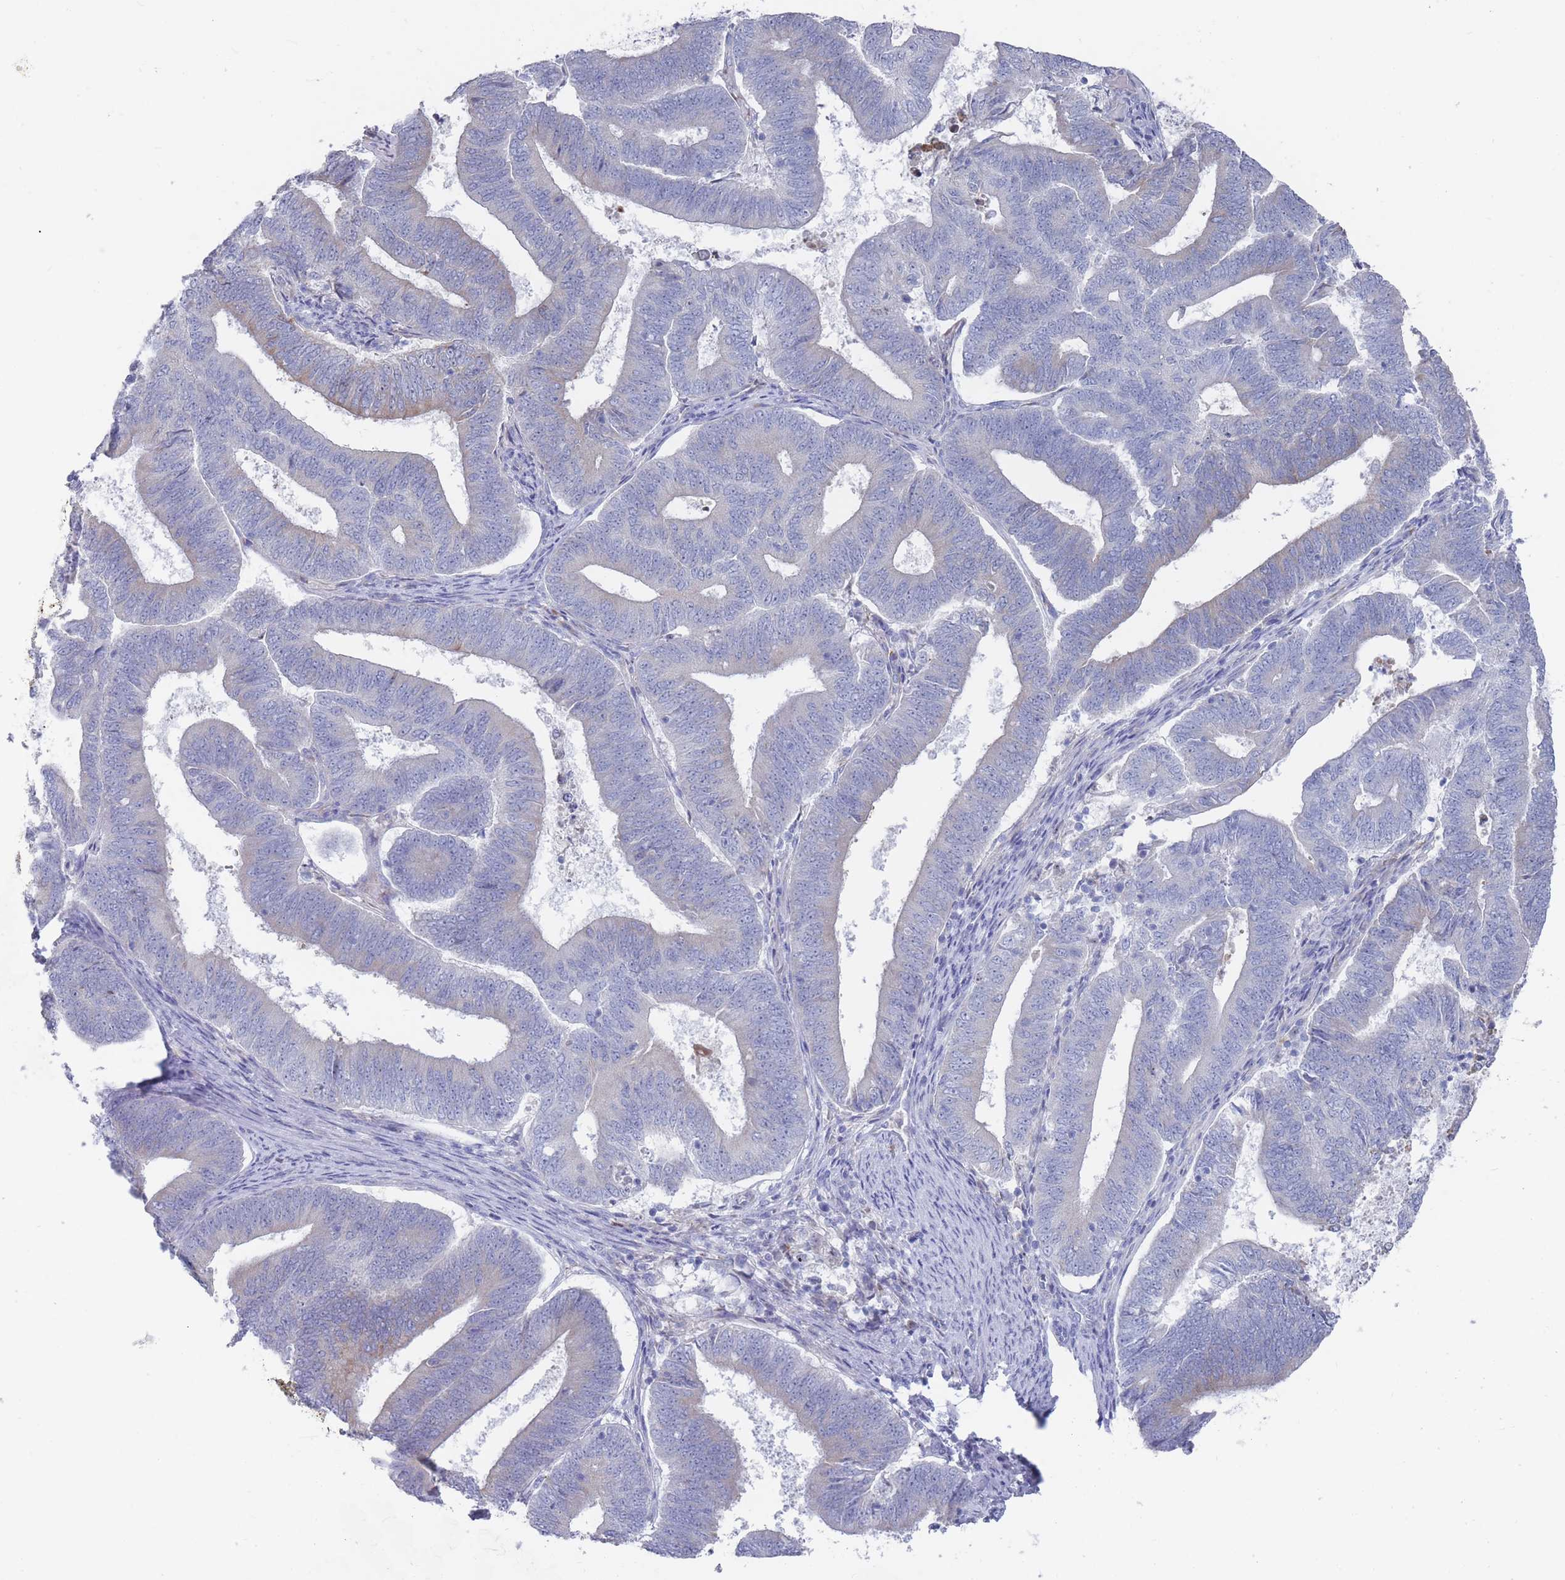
{"staining": {"intensity": "negative", "quantity": "none", "location": "none"}, "tissue": "endometrial cancer", "cell_type": "Tumor cells", "image_type": "cancer", "snomed": [{"axis": "morphology", "description": "Adenocarcinoma, NOS"}, {"axis": "topography", "description": "Endometrium"}], "caption": "Tumor cells show no significant protein staining in endometrial adenocarcinoma.", "gene": "ST8SIA5", "patient": {"sex": "female", "age": 70}}